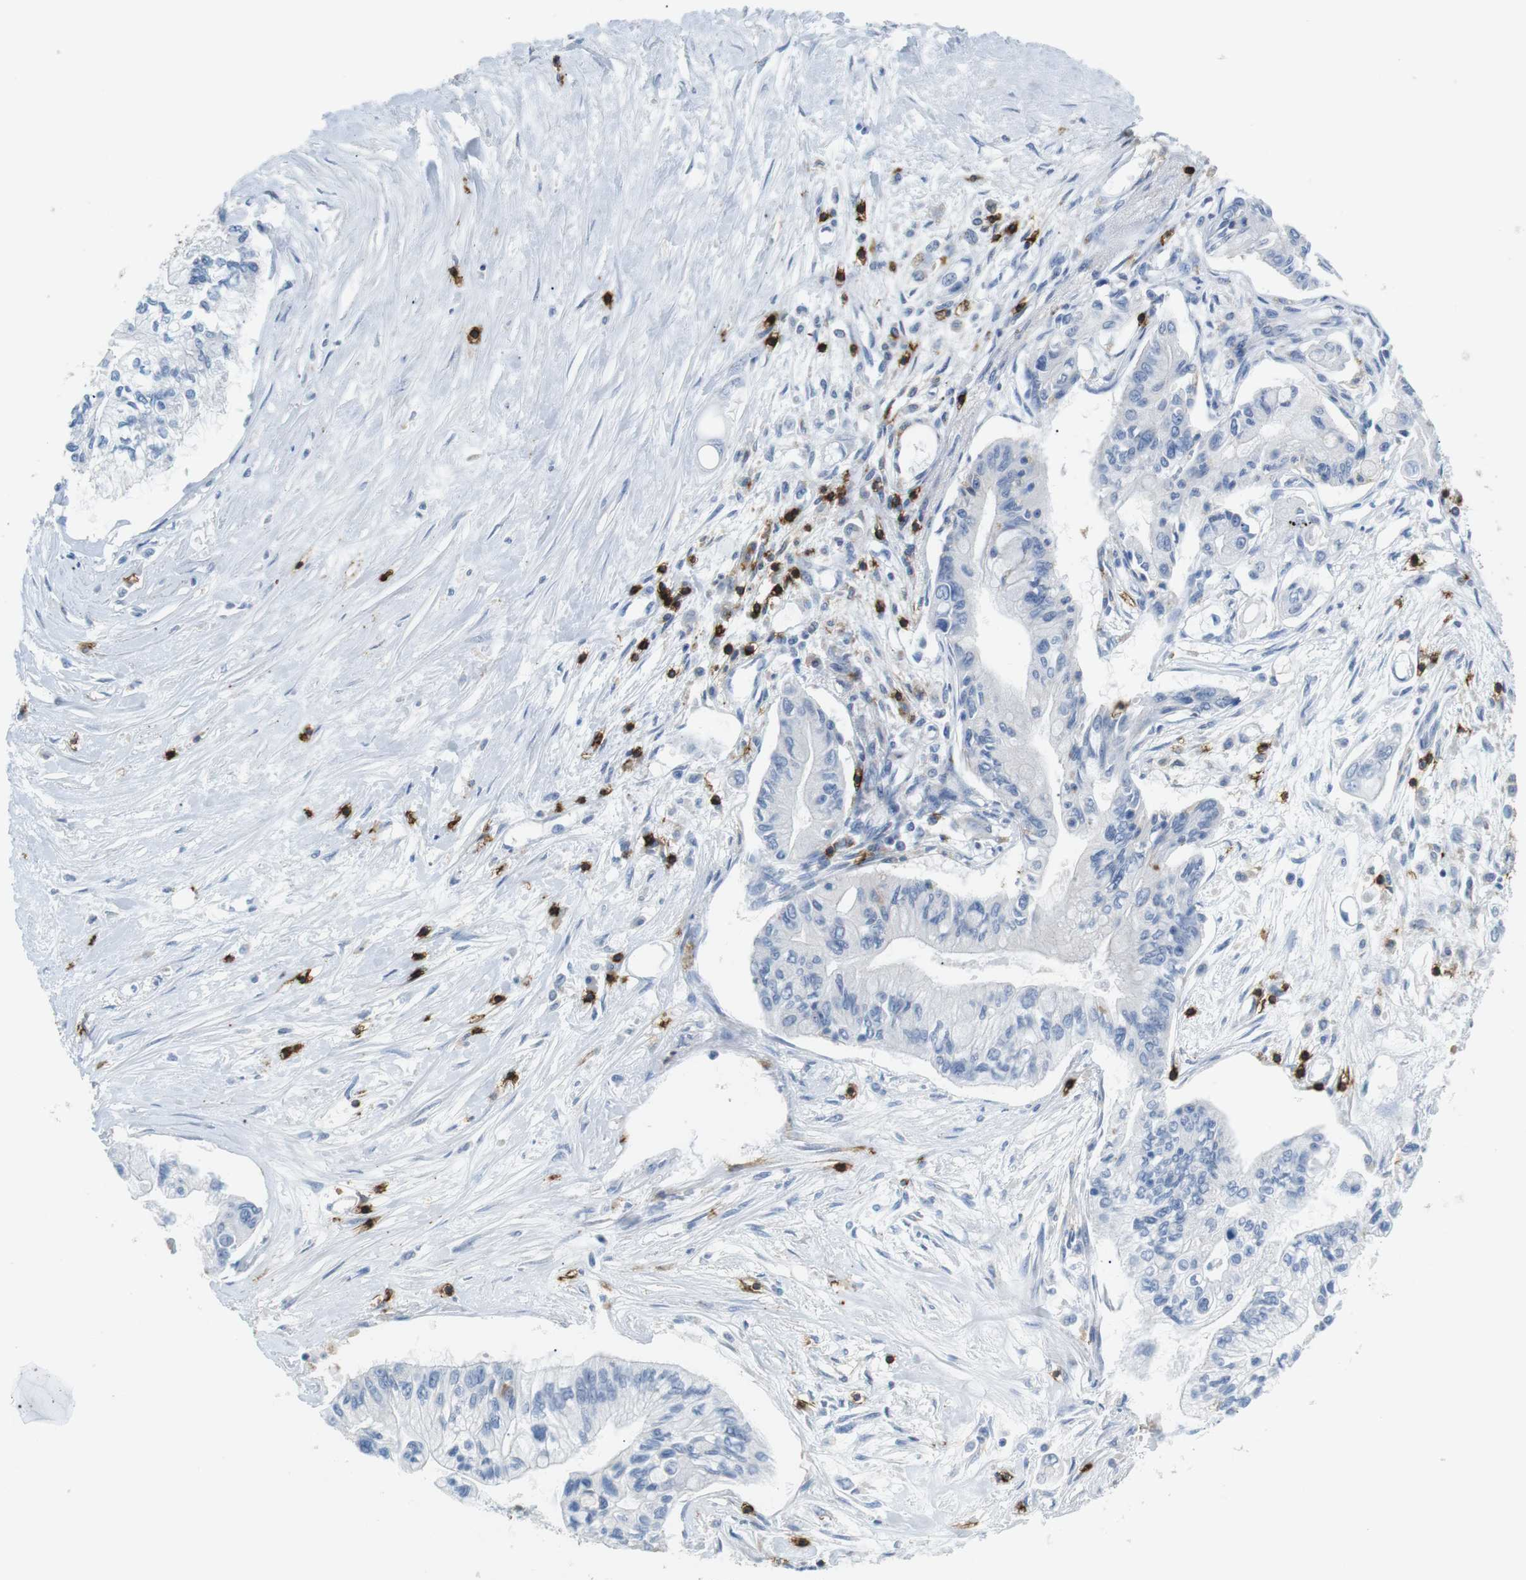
{"staining": {"intensity": "negative", "quantity": "none", "location": "none"}, "tissue": "pancreatic cancer", "cell_type": "Tumor cells", "image_type": "cancer", "snomed": [{"axis": "morphology", "description": "Adenocarcinoma, NOS"}, {"axis": "topography", "description": "Pancreas"}], "caption": "A photomicrograph of adenocarcinoma (pancreatic) stained for a protein exhibits no brown staining in tumor cells. (Stains: DAB IHC with hematoxylin counter stain, Microscopy: brightfield microscopy at high magnification).", "gene": "CD6", "patient": {"sex": "female", "age": 77}}